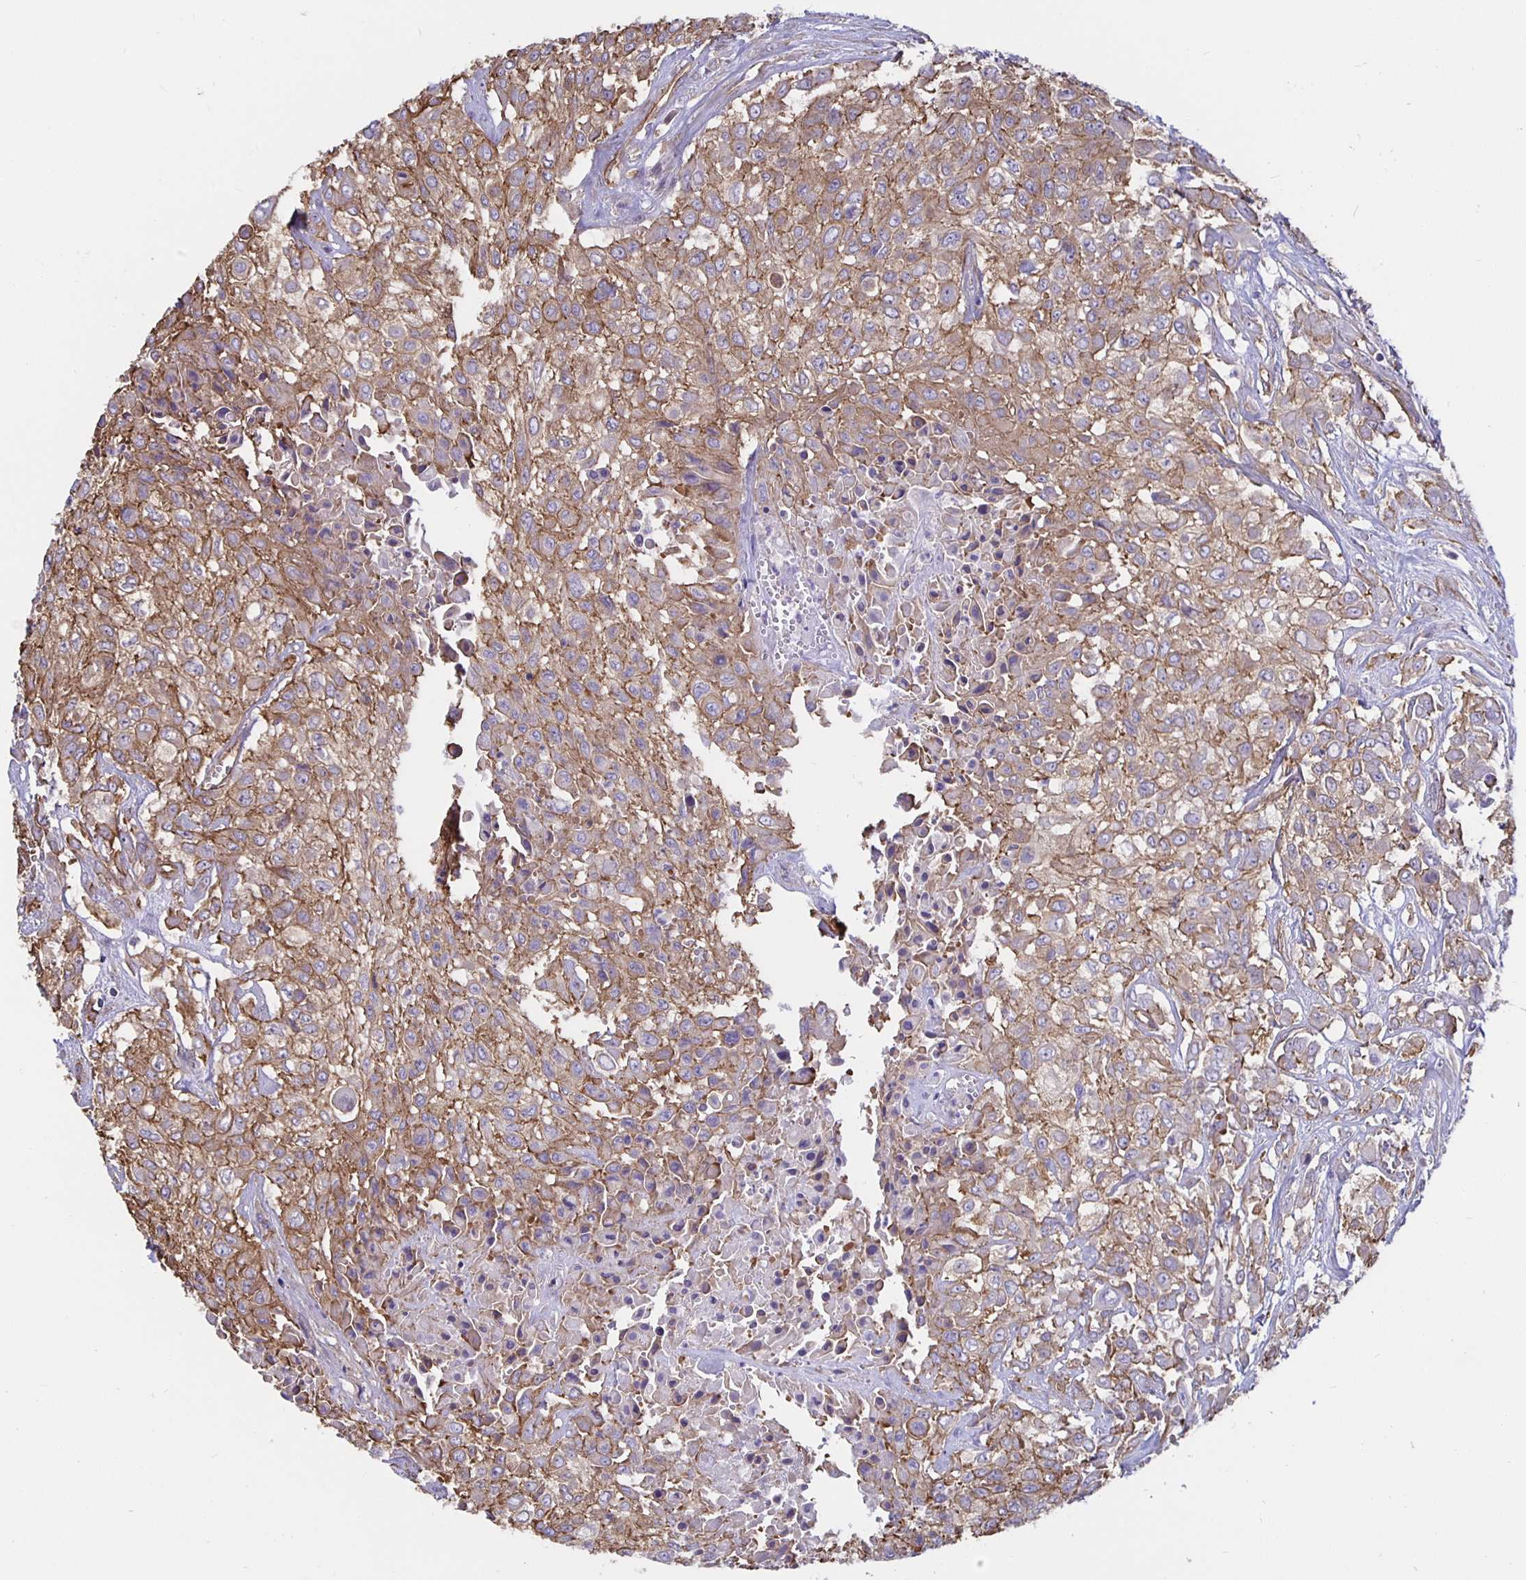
{"staining": {"intensity": "moderate", "quantity": ">75%", "location": "cytoplasmic/membranous"}, "tissue": "urothelial cancer", "cell_type": "Tumor cells", "image_type": "cancer", "snomed": [{"axis": "morphology", "description": "Urothelial carcinoma, High grade"}, {"axis": "topography", "description": "Urinary bladder"}], "caption": "Protein staining shows moderate cytoplasmic/membranous expression in approximately >75% of tumor cells in urothelial carcinoma (high-grade).", "gene": "ARHGEF39", "patient": {"sex": "male", "age": 57}}